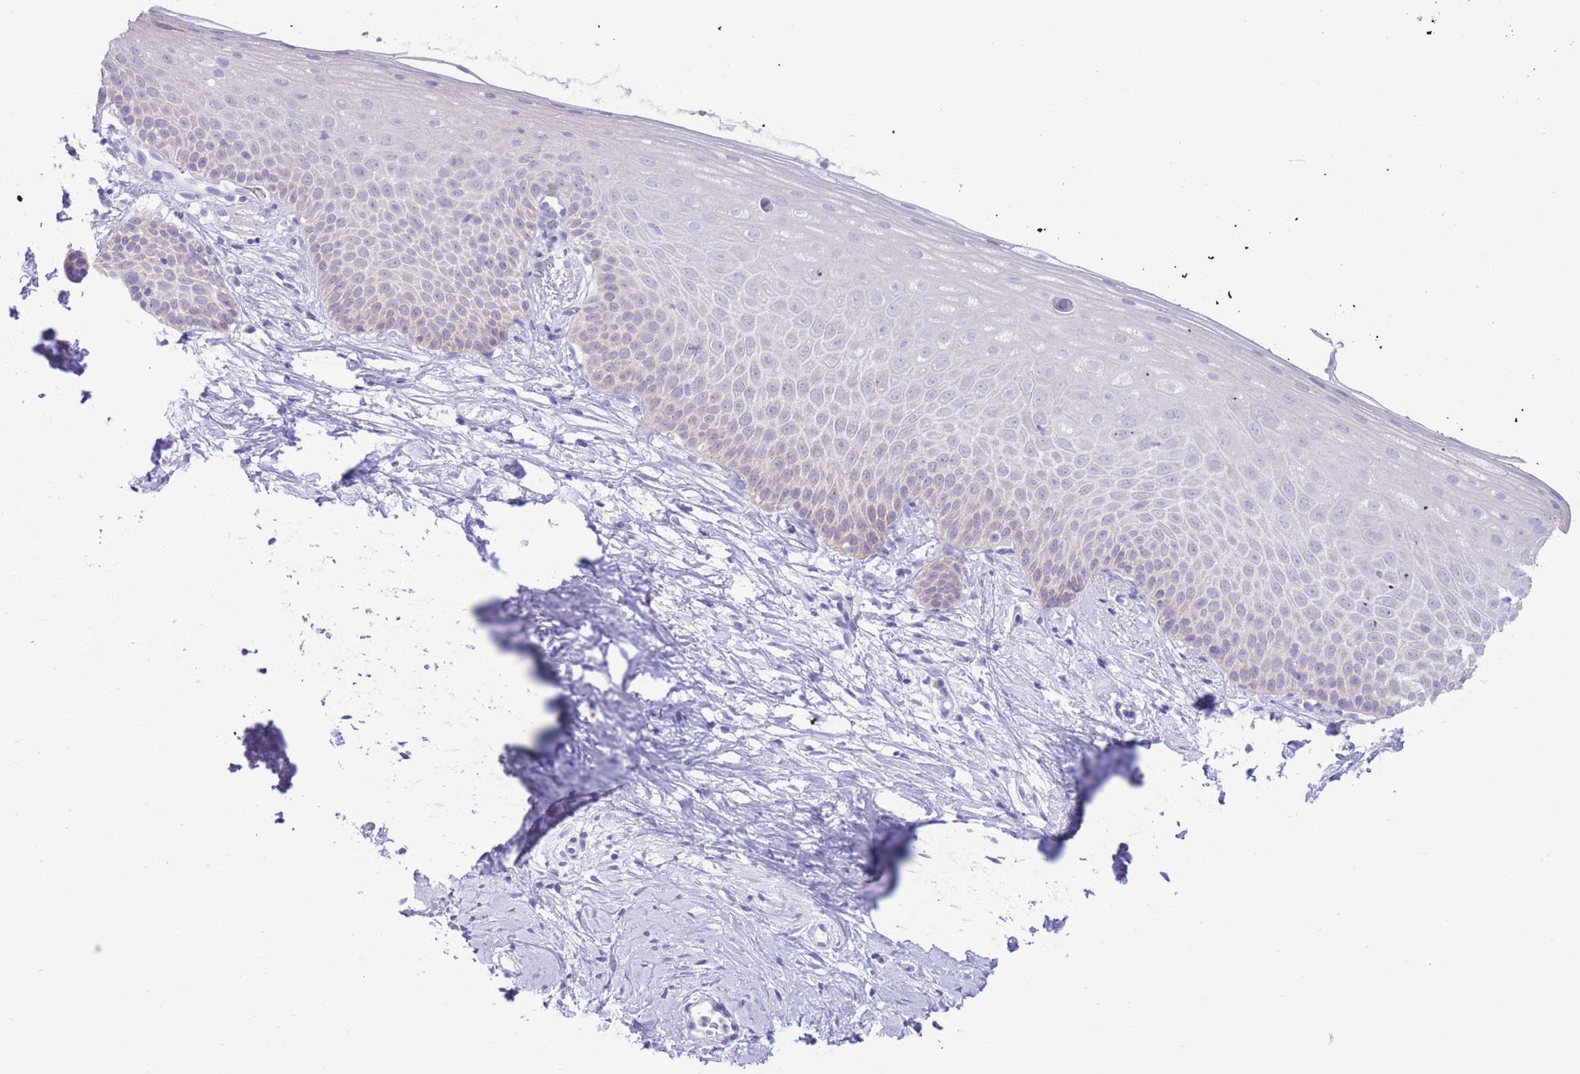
{"staining": {"intensity": "weak", "quantity": "<25%", "location": "cytoplasmic/membranous"}, "tissue": "cervix", "cell_type": "Glandular cells", "image_type": "normal", "snomed": [{"axis": "morphology", "description": "Normal tissue, NOS"}, {"axis": "topography", "description": "Cervix"}], "caption": "IHC micrograph of unremarkable human cervix stained for a protein (brown), which shows no positivity in glandular cells. The staining was performed using DAB (3,3'-diaminobenzidine) to visualize the protein expression in brown, while the nuclei were stained in blue with hematoxylin (Magnification: 20x).", "gene": "FAH", "patient": {"sex": "female", "age": 57}}